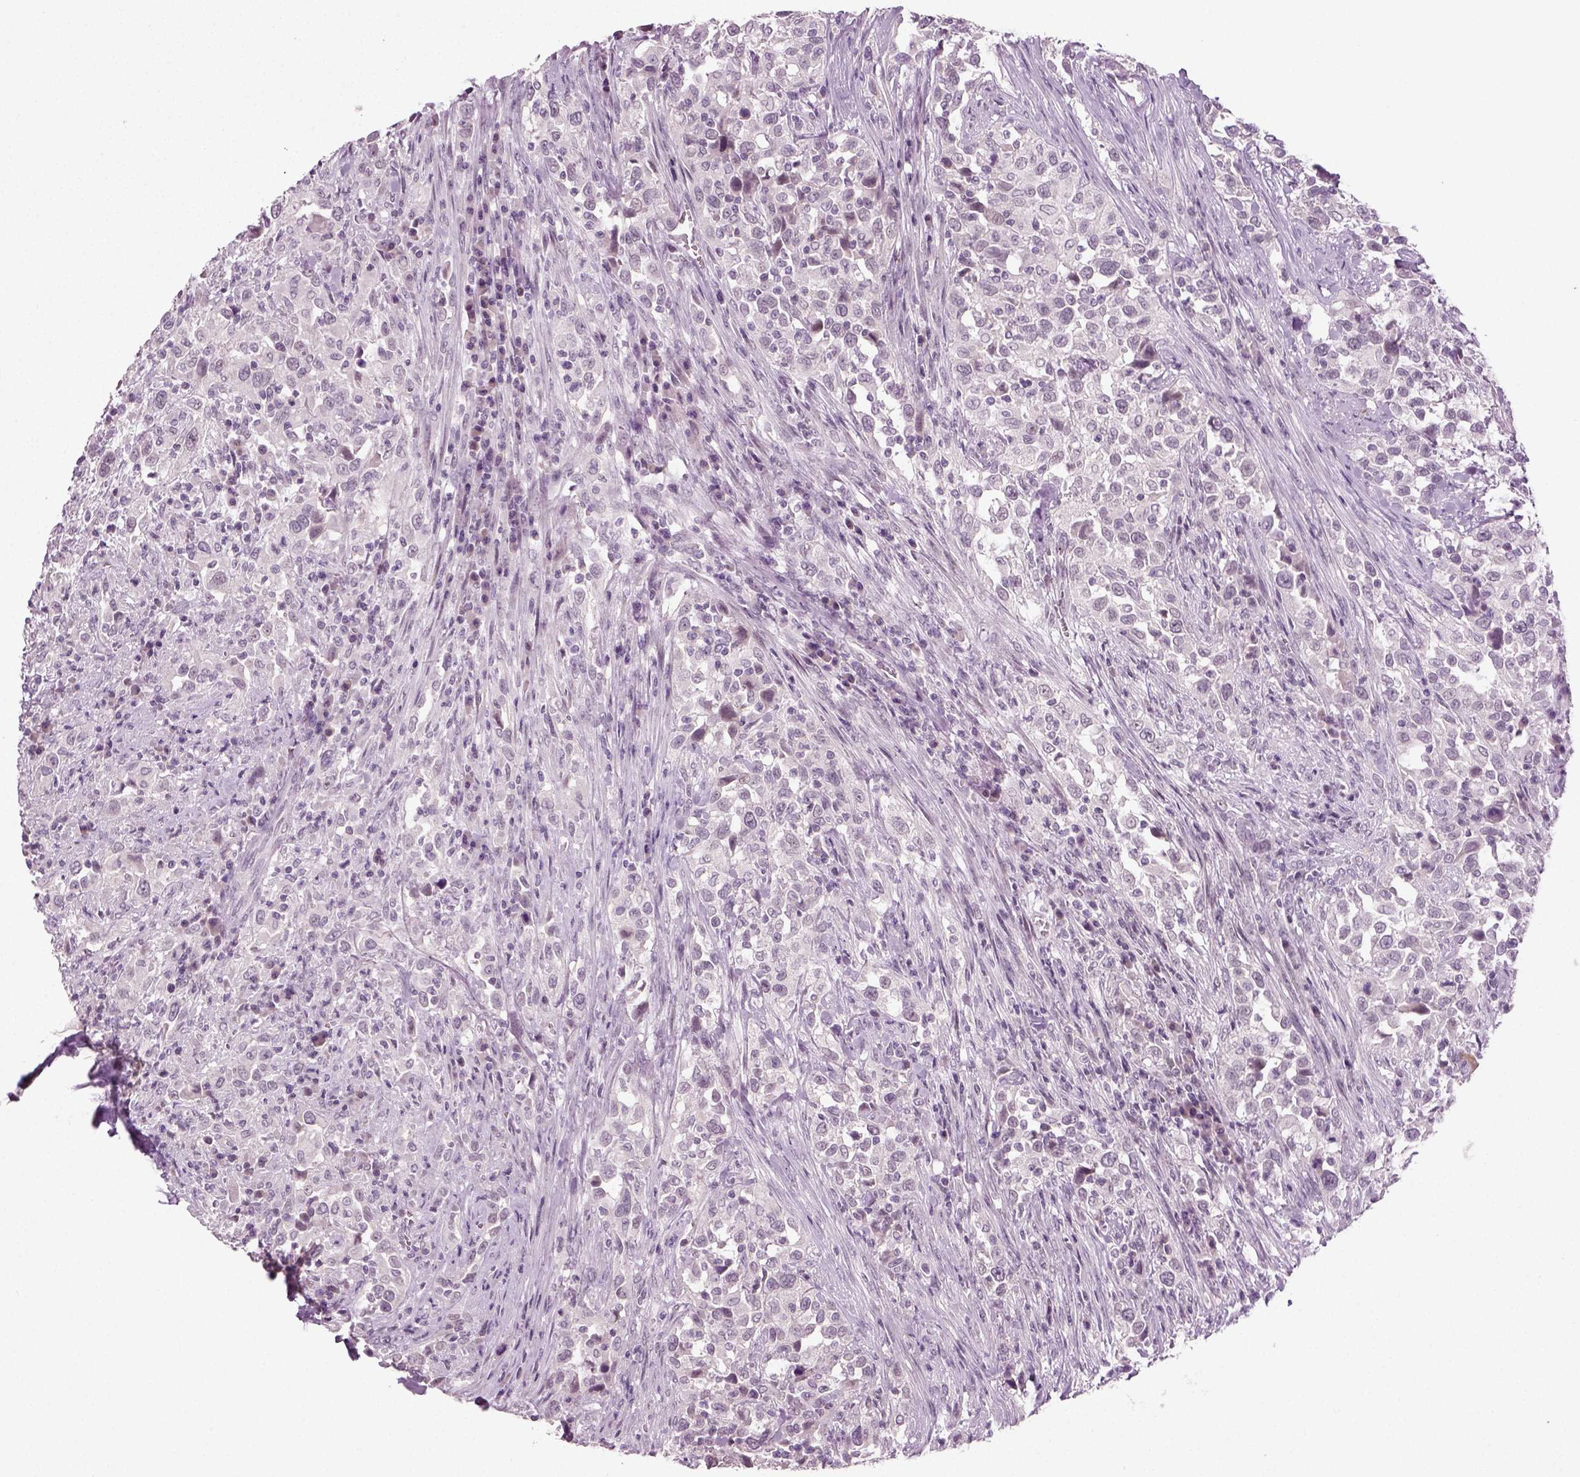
{"staining": {"intensity": "negative", "quantity": "none", "location": "none"}, "tissue": "urothelial cancer", "cell_type": "Tumor cells", "image_type": "cancer", "snomed": [{"axis": "morphology", "description": "Urothelial carcinoma, NOS"}, {"axis": "morphology", "description": "Urothelial carcinoma, High grade"}, {"axis": "topography", "description": "Urinary bladder"}], "caption": "Micrograph shows no protein expression in tumor cells of transitional cell carcinoma tissue.", "gene": "SYNGAP1", "patient": {"sex": "female", "age": 64}}